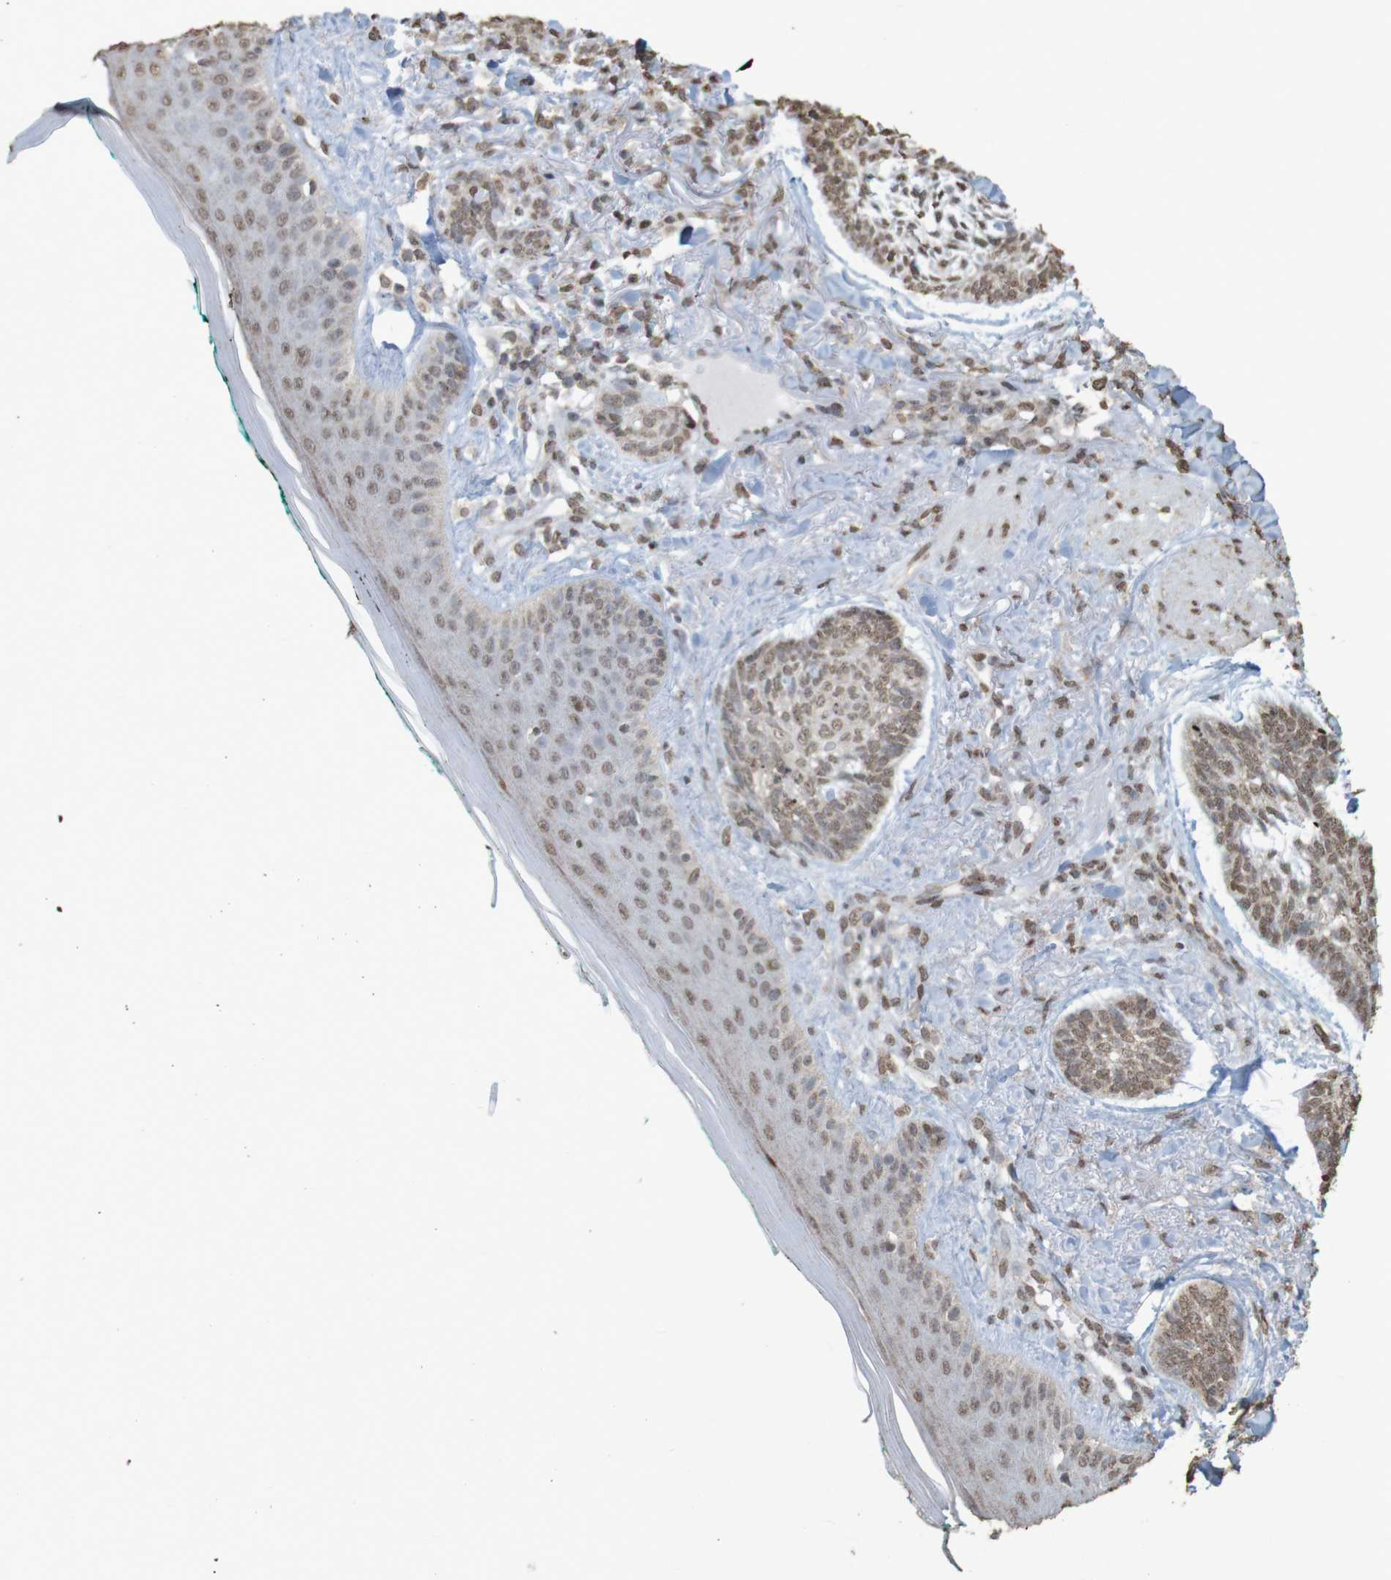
{"staining": {"intensity": "weak", "quantity": ">75%", "location": "nuclear"}, "tissue": "skin cancer", "cell_type": "Tumor cells", "image_type": "cancer", "snomed": [{"axis": "morphology", "description": "Basal cell carcinoma"}, {"axis": "topography", "description": "Skin"}], "caption": "Protein staining exhibits weak nuclear positivity in about >75% of tumor cells in skin basal cell carcinoma.", "gene": "GFI1", "patient": {"sex": "male", "age": 43}}